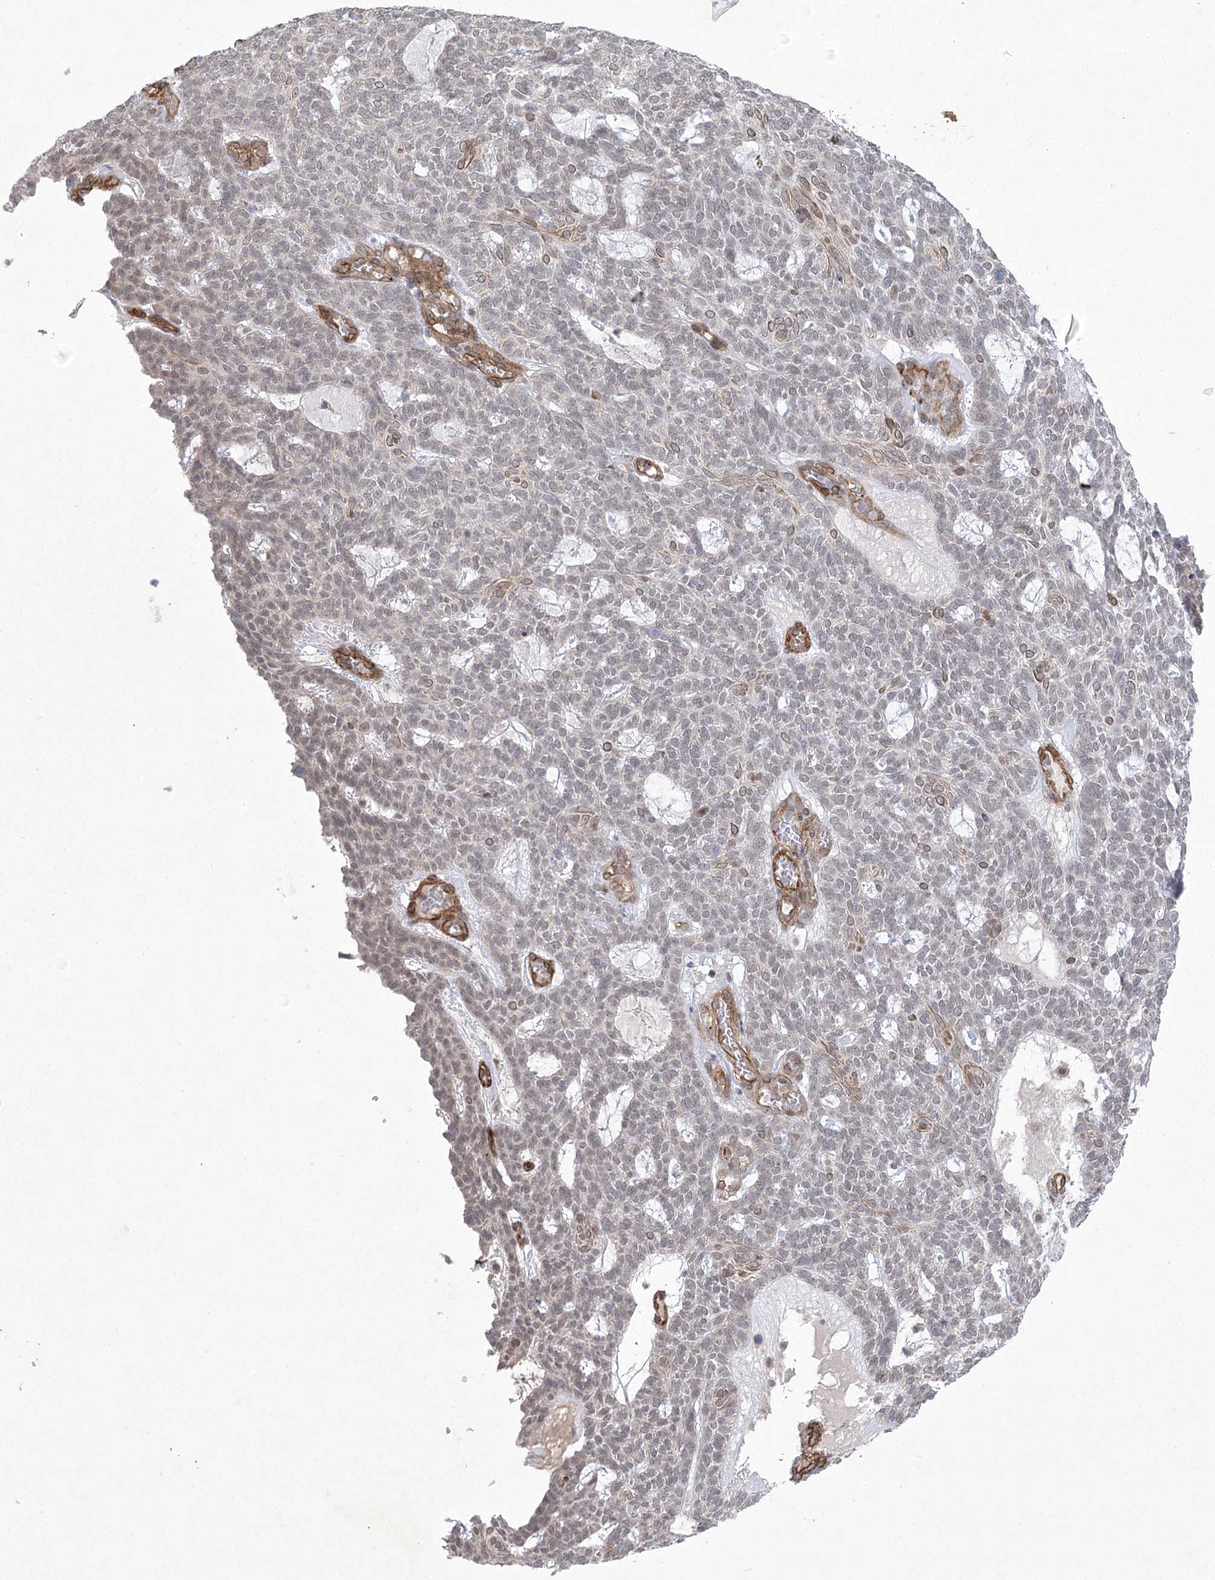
{"staining": {"intensity": "weak", "quantity": "25%-75%", "location": "nuclear"}, "tissue": "skin cancer", "cell_type": "Tumor cells", "image_type": "cancer", "snomed": [{"axis": "morphology", "description": "Squamous cell carcinoma, NOS"}, {"axis": "topography", "description": "Skin"}], "caption": "Protein expression by immunohistochemistry reveals weak nuclear expression in approximately 25%-75% of tumor cells in skin squamous cell carcinoma.", "gene": "AMTN", "patient": {"sex": "female", "age": 90}}